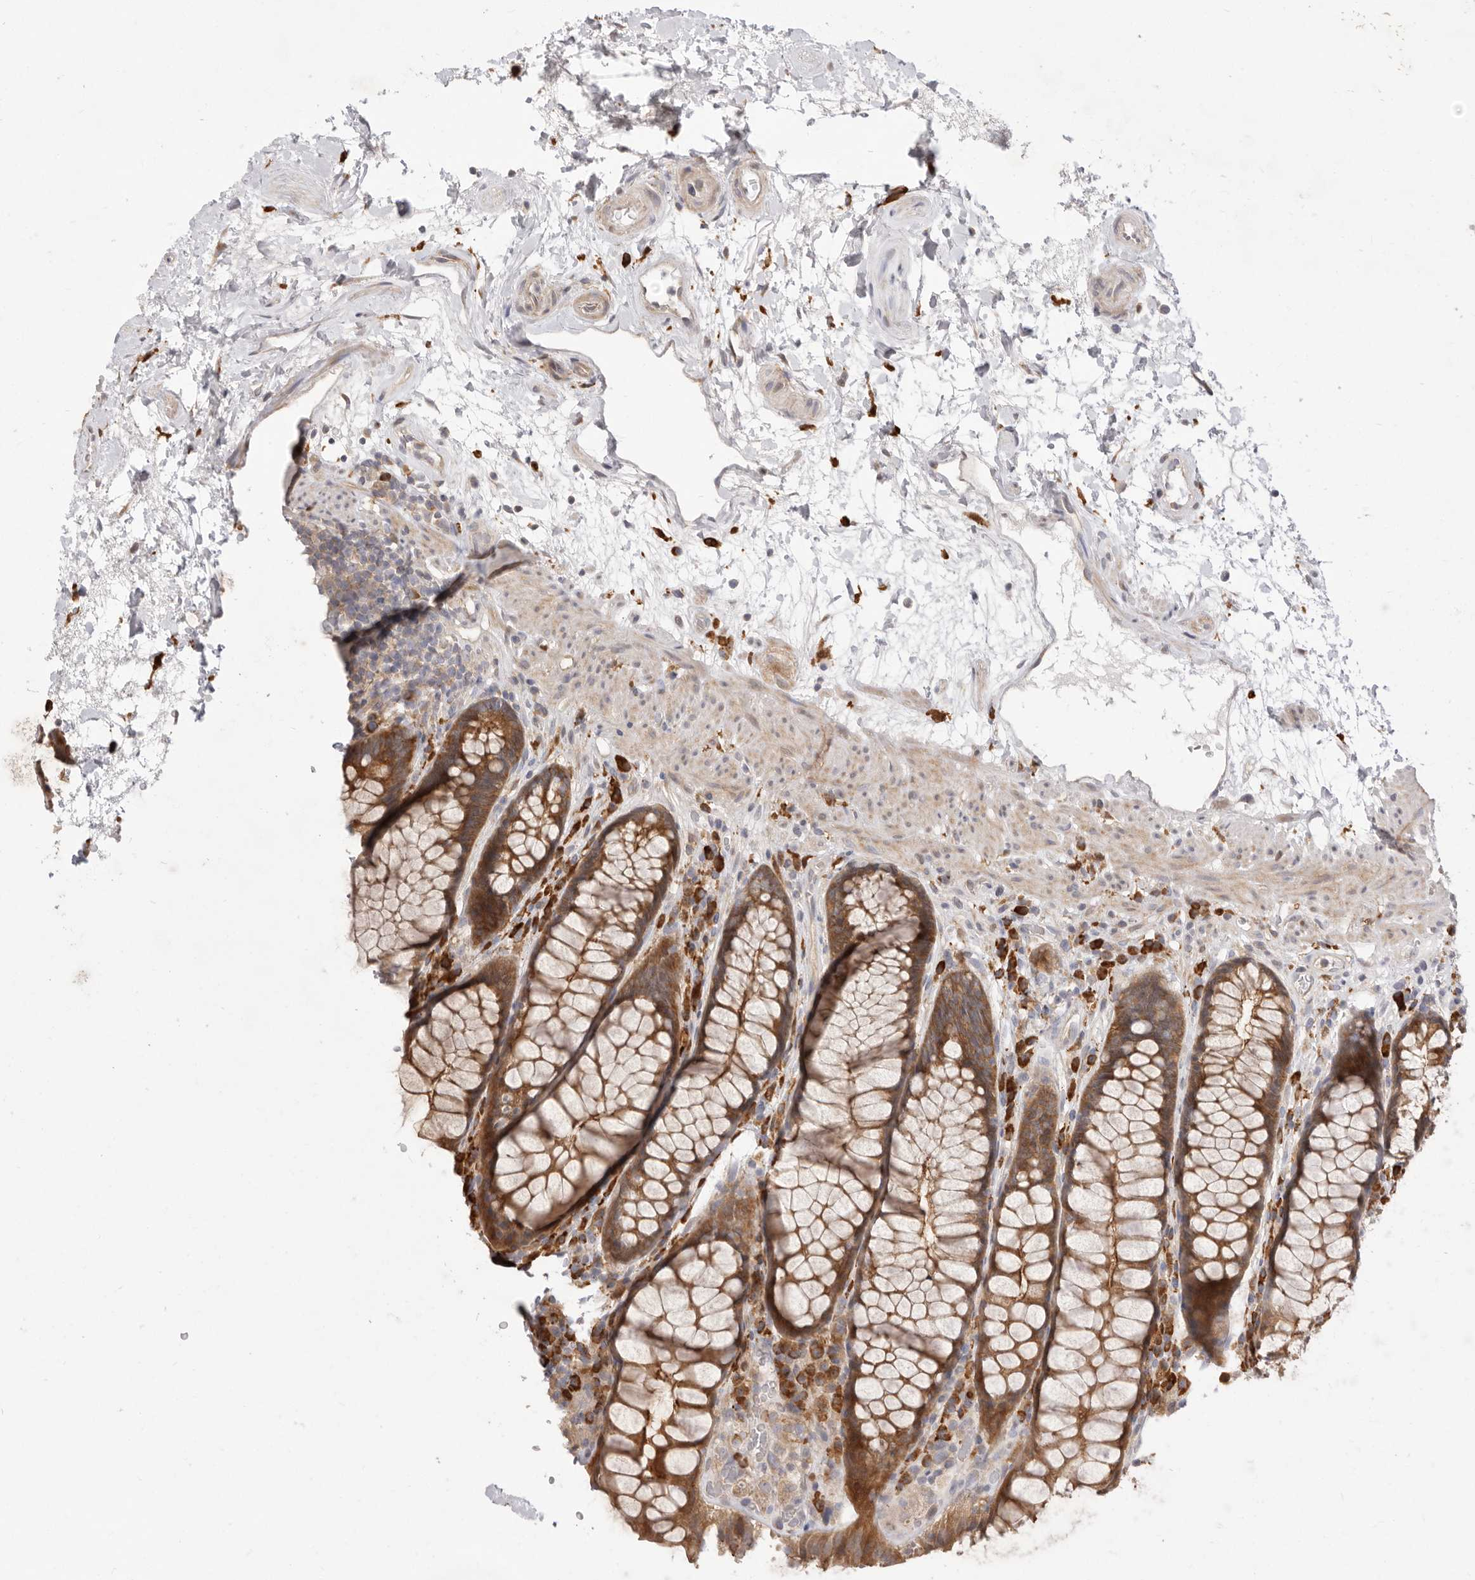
{"staining": {"intensity": "strong", "quantity": ">75%", "location": "cytoplasmic/membranous"}, "tissue": "rectum", "cell_type": "Glandular cells", "image_type": "normal", "snomed": [{"axis": "morphology", "description": "Normal tissue, NOS"}, {"axis": "topography", "description": "Rectum"}], "caption": "An image showing strong cytoplasmic/membranous positivity in about >75% of glandular cells in unremarkable rectum, as visualized by brown immunohistochemical staining.", "gene": "USH1C", "patient": {"sex": "male", "age": 64}}